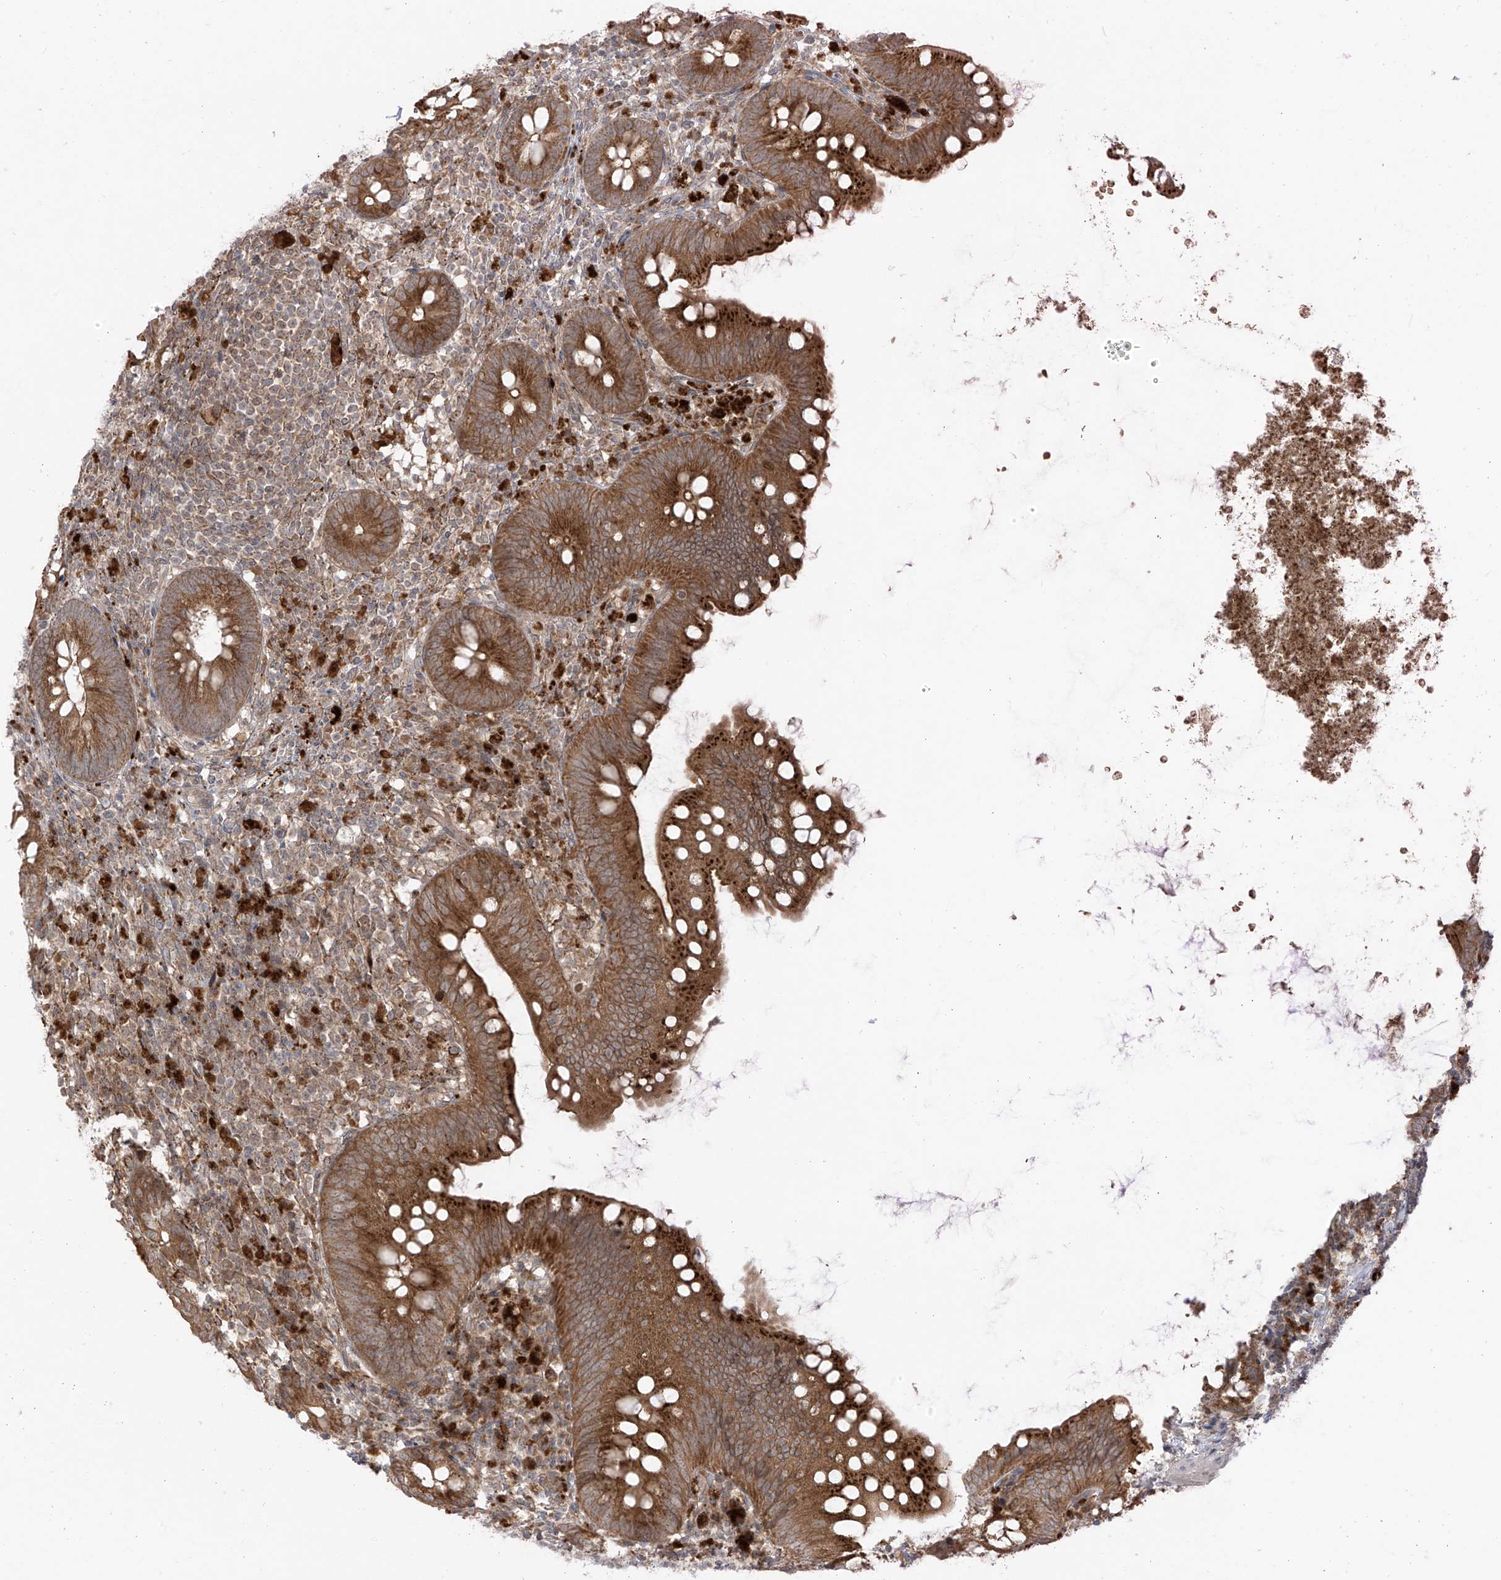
{"staining": {"intensity": "strong", "quantity": ">75%", "location": "cytoplasmic/membranous"}, "tissue": "appendix", "cell_type": "Glandular cells", "image_type": "normal", "snomed": [{"axis": "morphology", "description": "Normal tissue, NOS"}, {"axis": "topography", "description": "Appendix"}], "caption": "Immunohistochemistry (IHC) image of unremarkable appendix: human appendix stained using immunohistochemistry (IHC) demonstrates high levels of strong protein expression localized specifically in the cytoplasmic/membranous of glandular cells, appearing as a cytoplasmic/membranous brown color.", "gene": "PDE11A", "patient": {"sex": "female", "age": 62}}